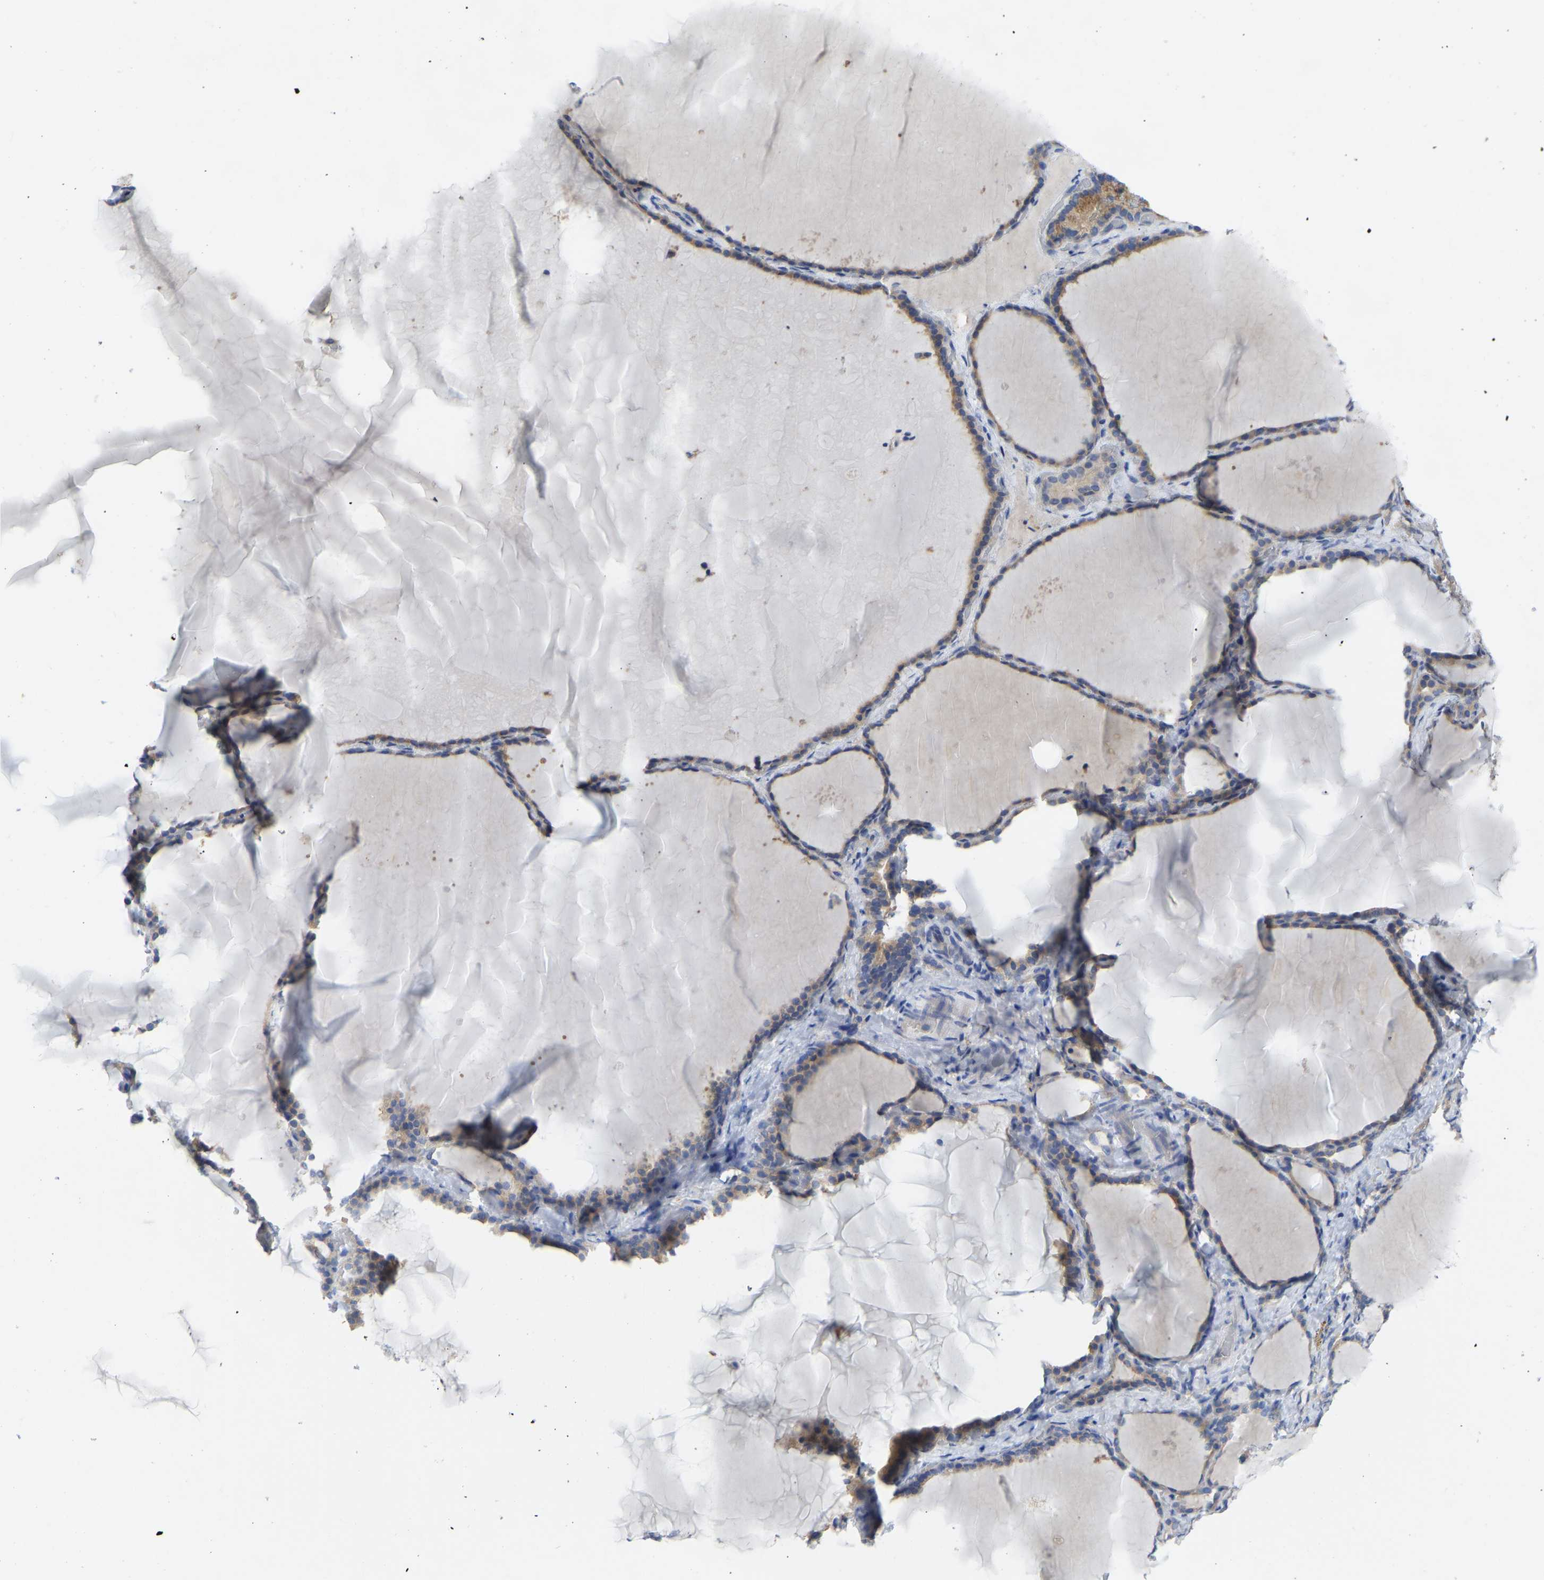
{"staining": {"intensity": "moderate", "quantity": ">75%", "location": "cytoplasmic/membranous"}, "tissue": "thyroid gland", "cell_type": "Glandular cells", "image_type": "normal", "snomed": [{"axis": "morphology", "description": "Normal tissue, NOS"}, {"axis": "topography", "description": "Thyroid gland"}], "caption": "A high-resolution micrograph shows IHC staining of normal thyroid gland, which demonstrates moderate cytoplasmic/membranous staining in approximately >75% of glandular cells.", "gene": "PPP3CA", "patient": {"sex": "female", "age": 28}}